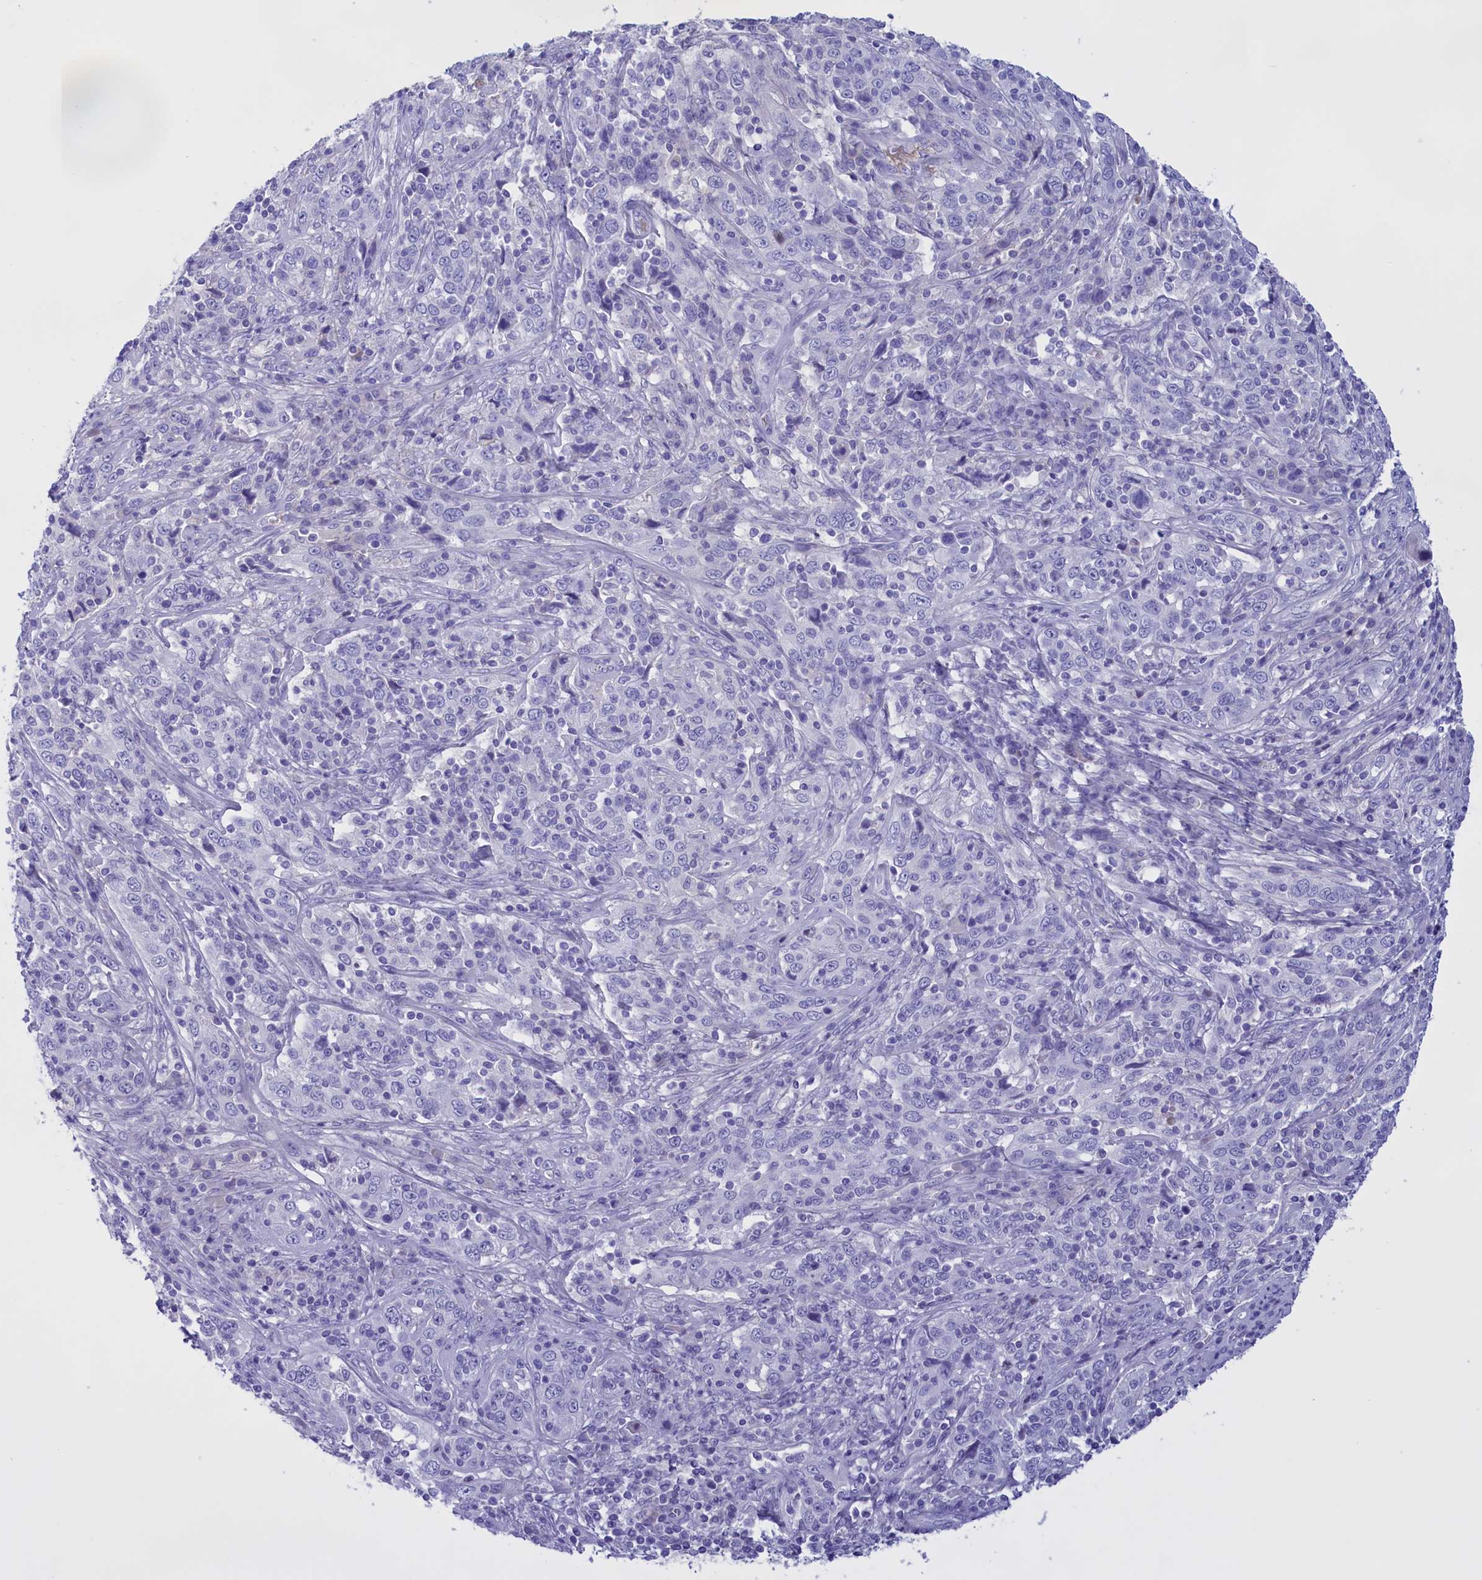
{"staining": {"intensity": "negative", "quantity": "none", "location": "none"}, "tissue": "cervical cancer", "cell_type": "Tumor cells", "image_type": "cancer", "snomed": [{"axis": "morphology", "description": "Squamous cell carcinoma, NOS"}, {"axis": "topography", "description": "Cervix"}], "caption": "This photomicrograph is of squamous cell carcinoma (cervical) stained with immunohistochemistry (IHC) to label a protein in brown with the nuclei are counter-stained blue. There is no expression in tumor cells. The staining is performed using DAB brown chromogen with nuclei counter-stained in using hematoxylin.", "gene": "PROK2", "patient": {"sex": "female", "age": 46}}